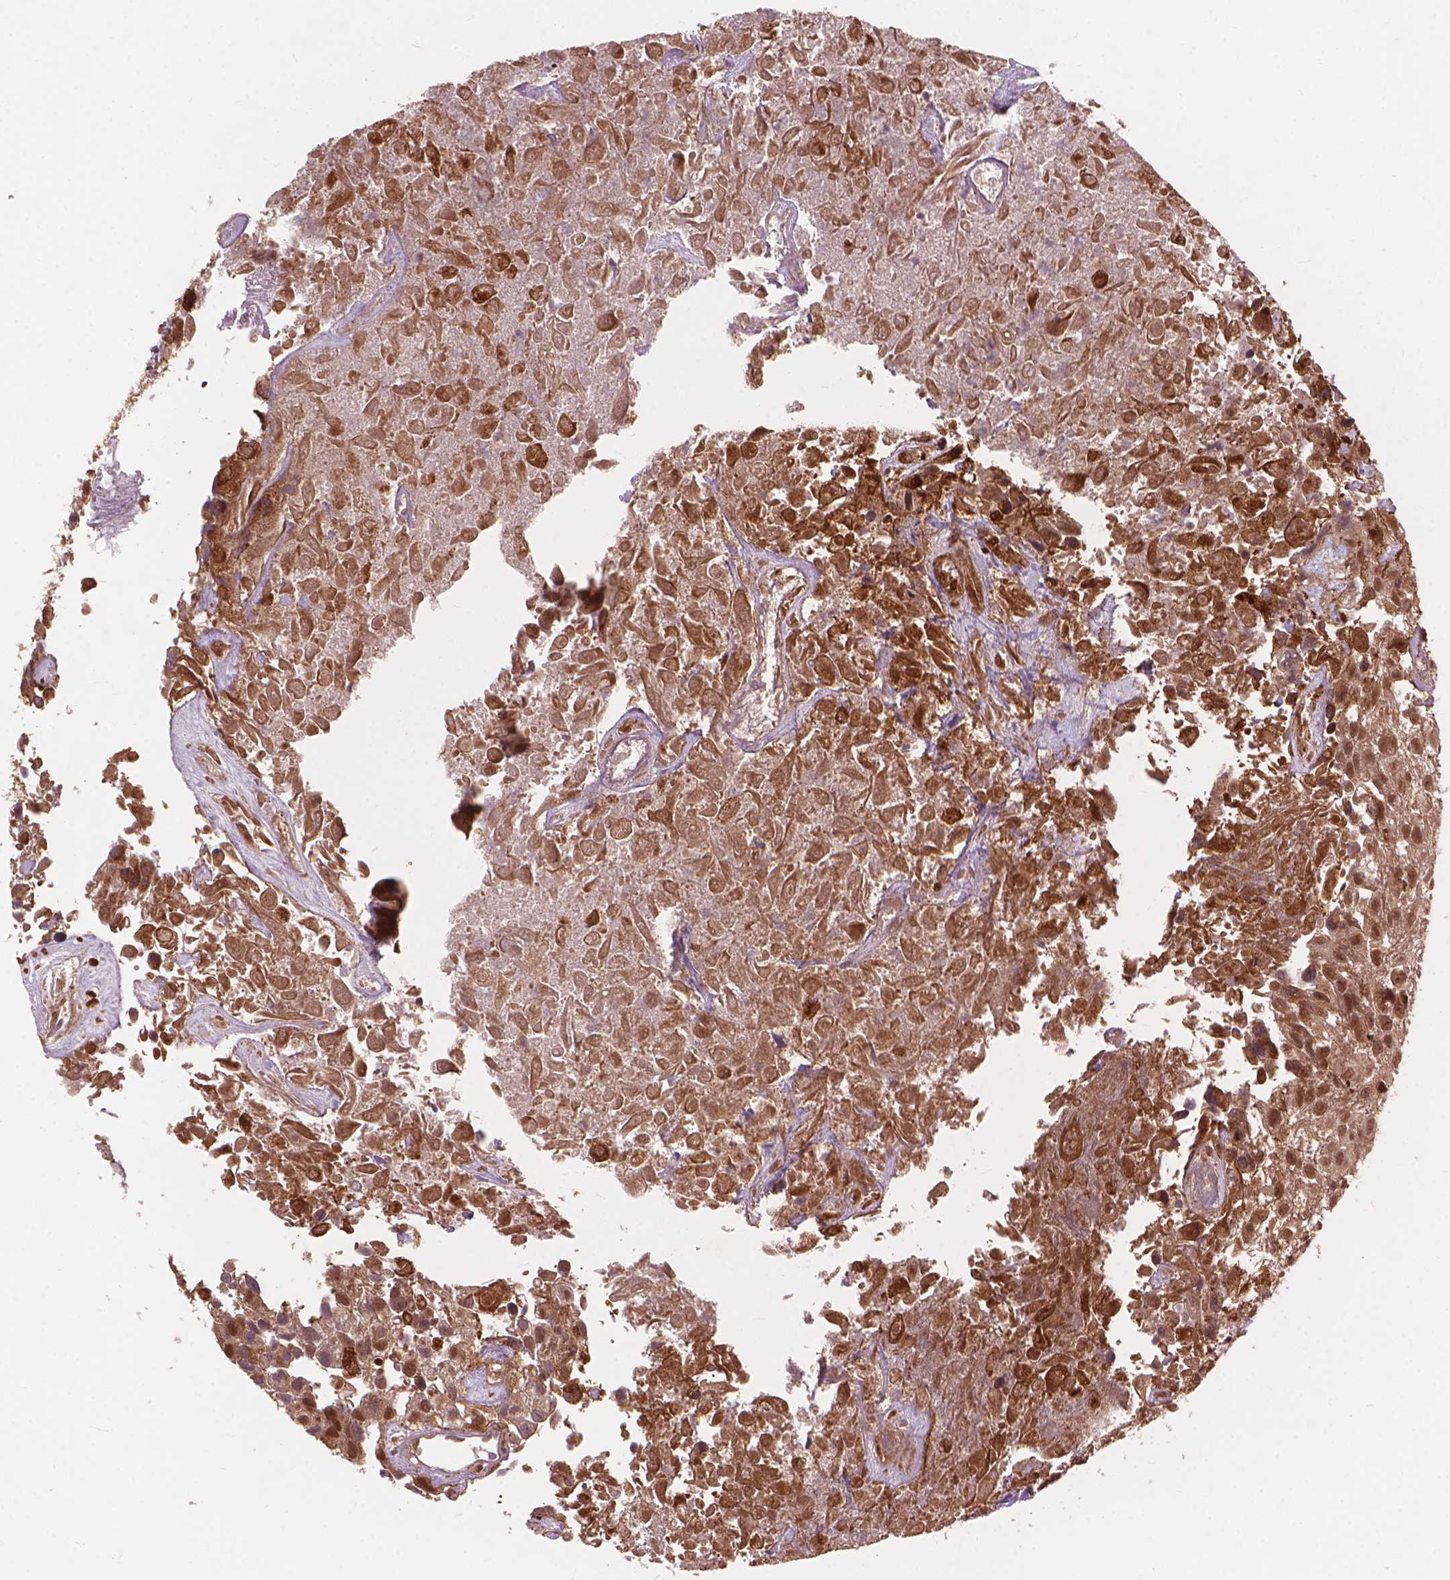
{"staining": {"intensity": "moderate", "quantity": ">75%", "location": "nuclear"}, "tissue": "urothelial cancer", "cell_type": "Tumor cells", "image_type": "cancer", "snomed": [{"axis": "morphology", "description": "Urothelial carcinoma, High grade"}, {"axis": "topography", "description": "Urinary bladder"}], "caption": "IHC staining of high-grade urothelial carcinoma, which exhibits medium levels of moderate nuclear expression in approximately >75% of tumor cells indicating moderate nuclear protein positivity. The staining was performed using DAB (brown) for protein detection and nuclei were counterstained in hematoxylin (blue).", "gene": "SSU72", "patient": {"sex": "male", "age": 56}}